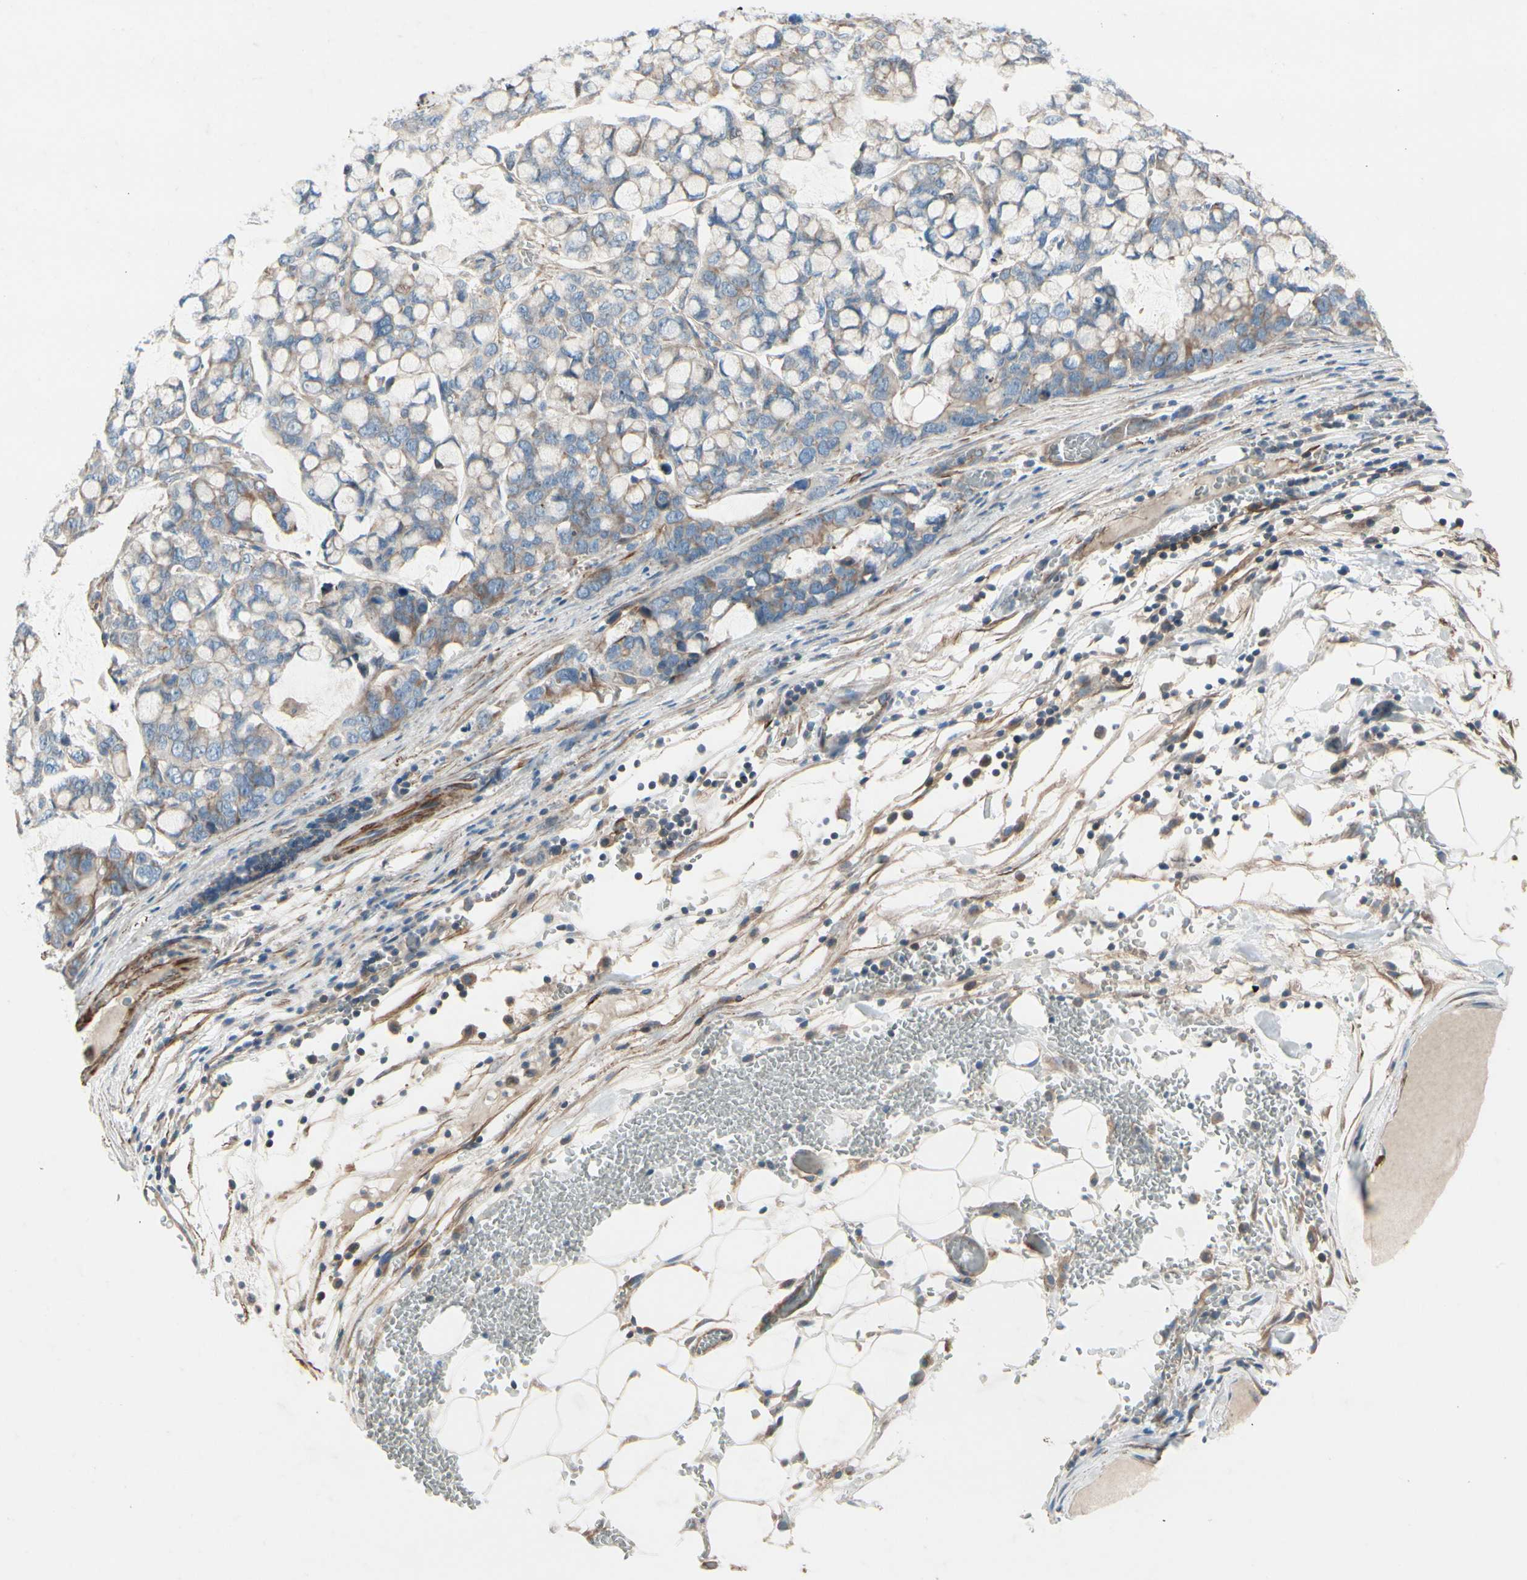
{"staining": {"intensity": "moderate", "quantity": "25%-75%", "location": "cytoplasmic/membranous"}, "tissue": "stomach cancer", "cell_type": "Tumor cells", "image_type": "cancer", "snomed": [{"axis": "morphology", "description": "Adenocarcinoma, NOS"}, {"axis": "topography", "description": "Stomach, lower"}], "caption": "Stomach cancer (adenocarcinoma) was stained to show a protein in brown. There is medium levels of moderate cytoplasmic/membranous positivity in about 25%-75% of tumor cells. (DAB (3,3'-diaminobenzidine) = brown stain, brightfield microscopy at high magnification).", "gene": "TPM1", "patient": {"sex": "male", "age": 84}}